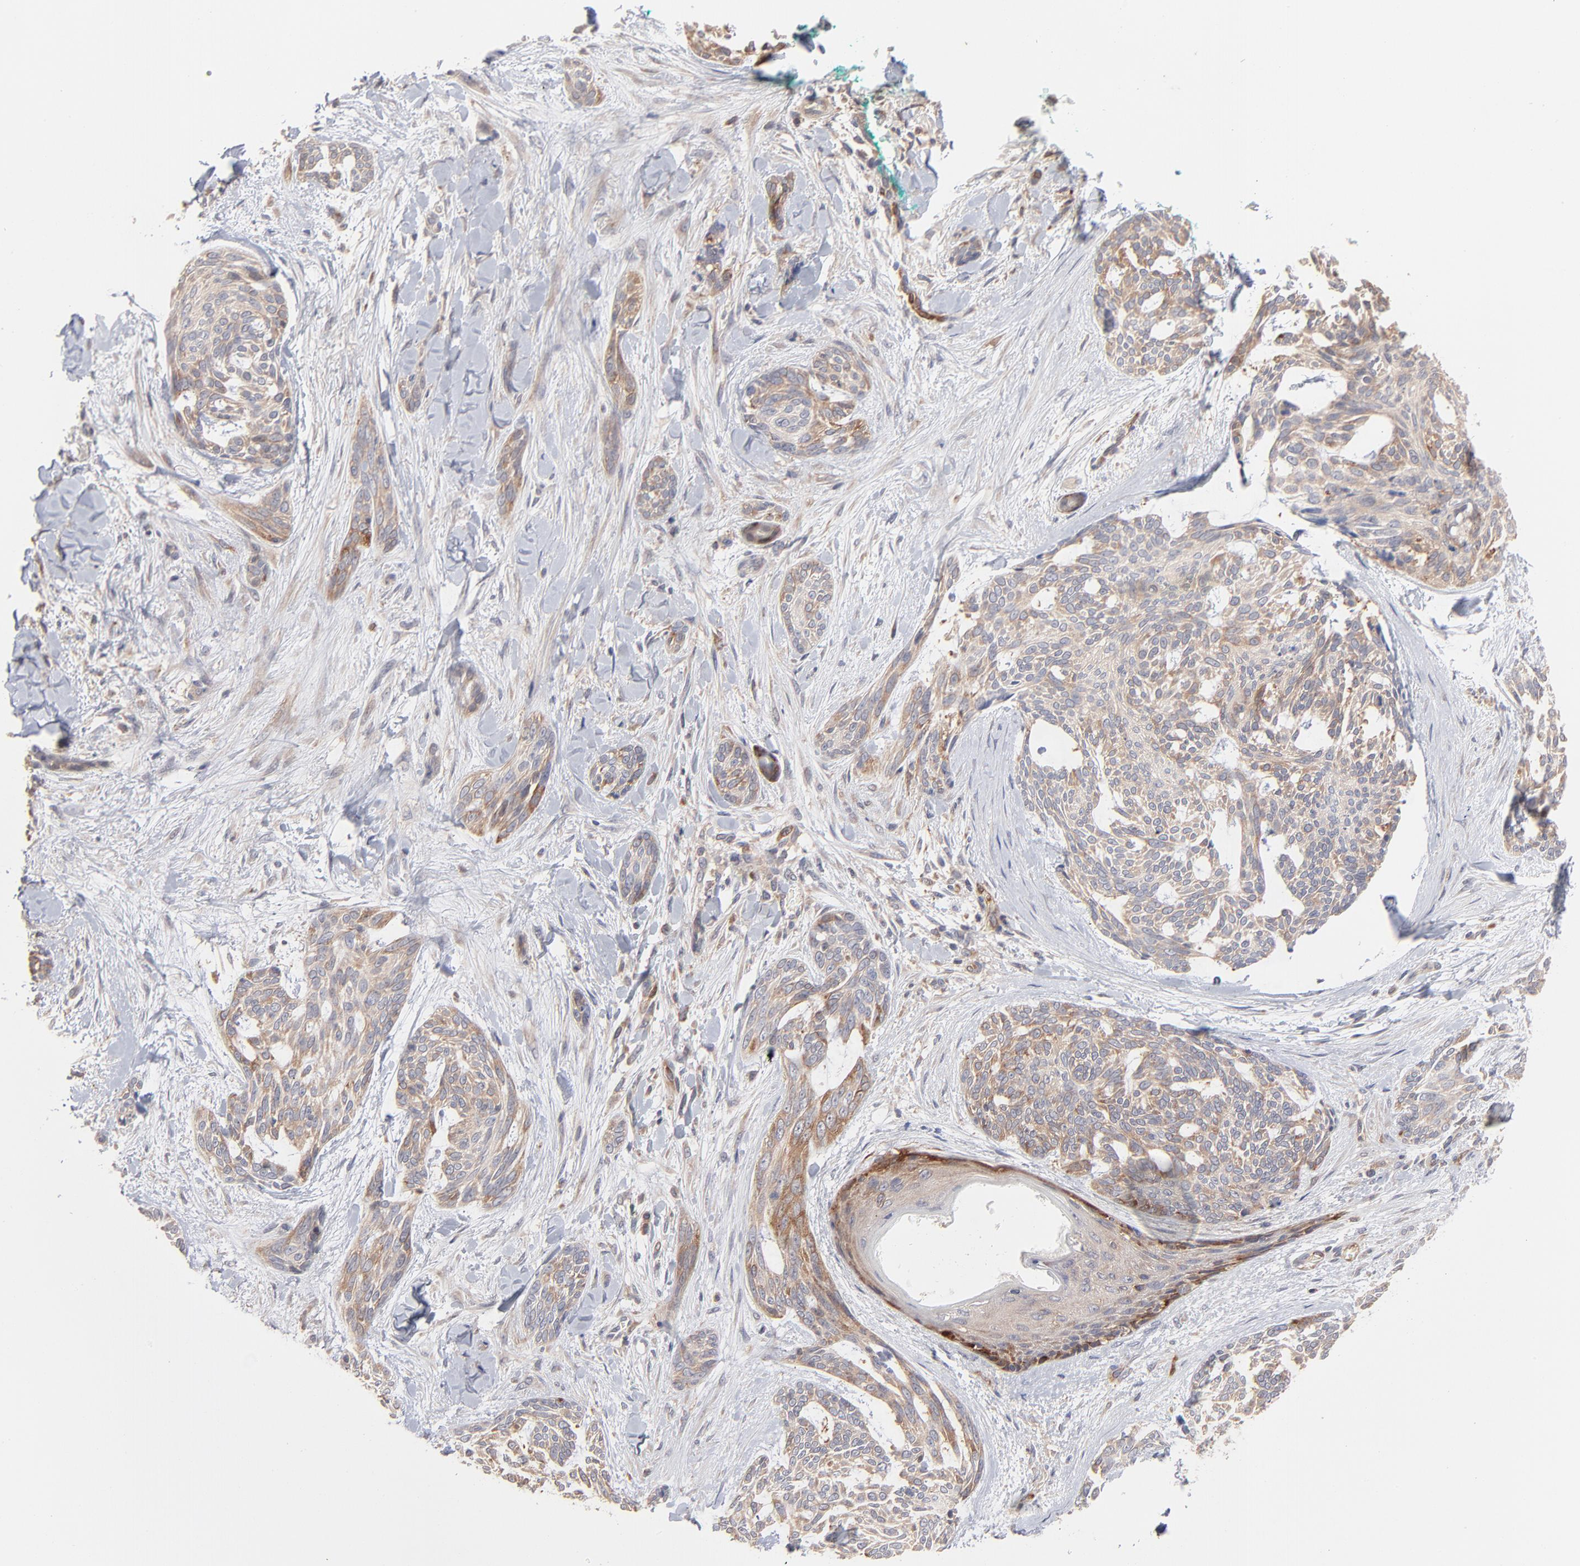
{"staining": {"intensity": "weak", "quantity": ">75%", "location": "cytoplasmic/membranous"}, "tissue": "skin cancer", "cell_type": "Tumor cells", "image_type": "cancer", "snomed": [{"axis": "morphology", "description": "Normal tissue, NOS"}, {"axis": "morphology", "description": "Basal cell carcinoma"}, {"axis": "topography", "description": "Skin"}], "caption": "This is an image of immunohistochemistry staining of skin basal cell carcinoma, which shows weak staining in the cytoplasmic/membranous of tumor cells.", "gene": "IVNS1ABP", "patient": {"sex": "female", "age": 71}}